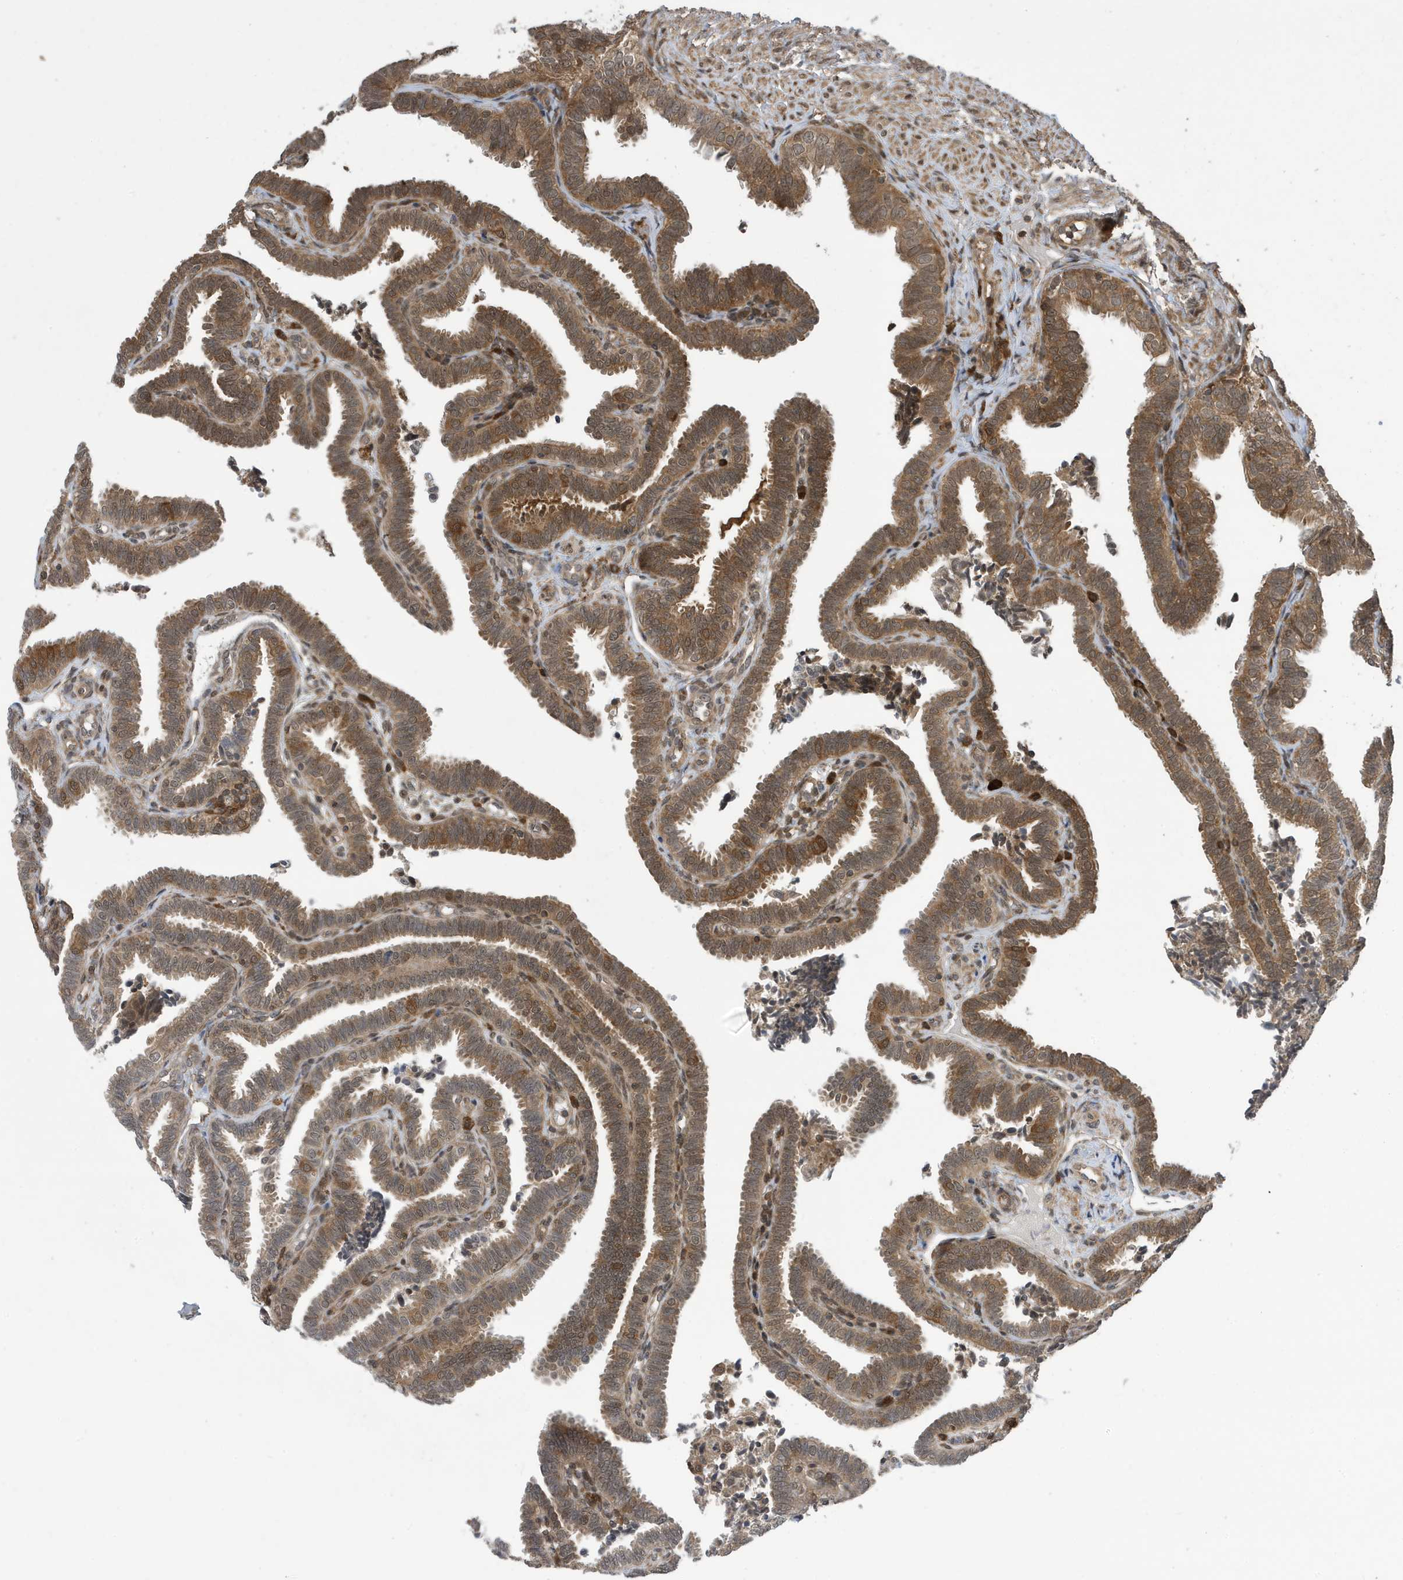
{"staining": {"intensity": "moderate", "quantity": ">75%", "location": "cytoplasmic/membranous,nuclear"}, "tissue": "fallopian tube", "cell_type": "Glandular cells", "image_type": "normal", "snomed": [{"axis": "morphology", "description": "Normal tissue, NOS"}, {"axis": "topography", "description": "Fallopian tube"}], "caption": "Glandular cells exhibit medium levels of moderate cytoplasmic/membranous,nuclear staining in about >75% of cells in benign fallopian tube.", "gene": "UBQLN1", "patient": {"sex": "female", "age": 39}}